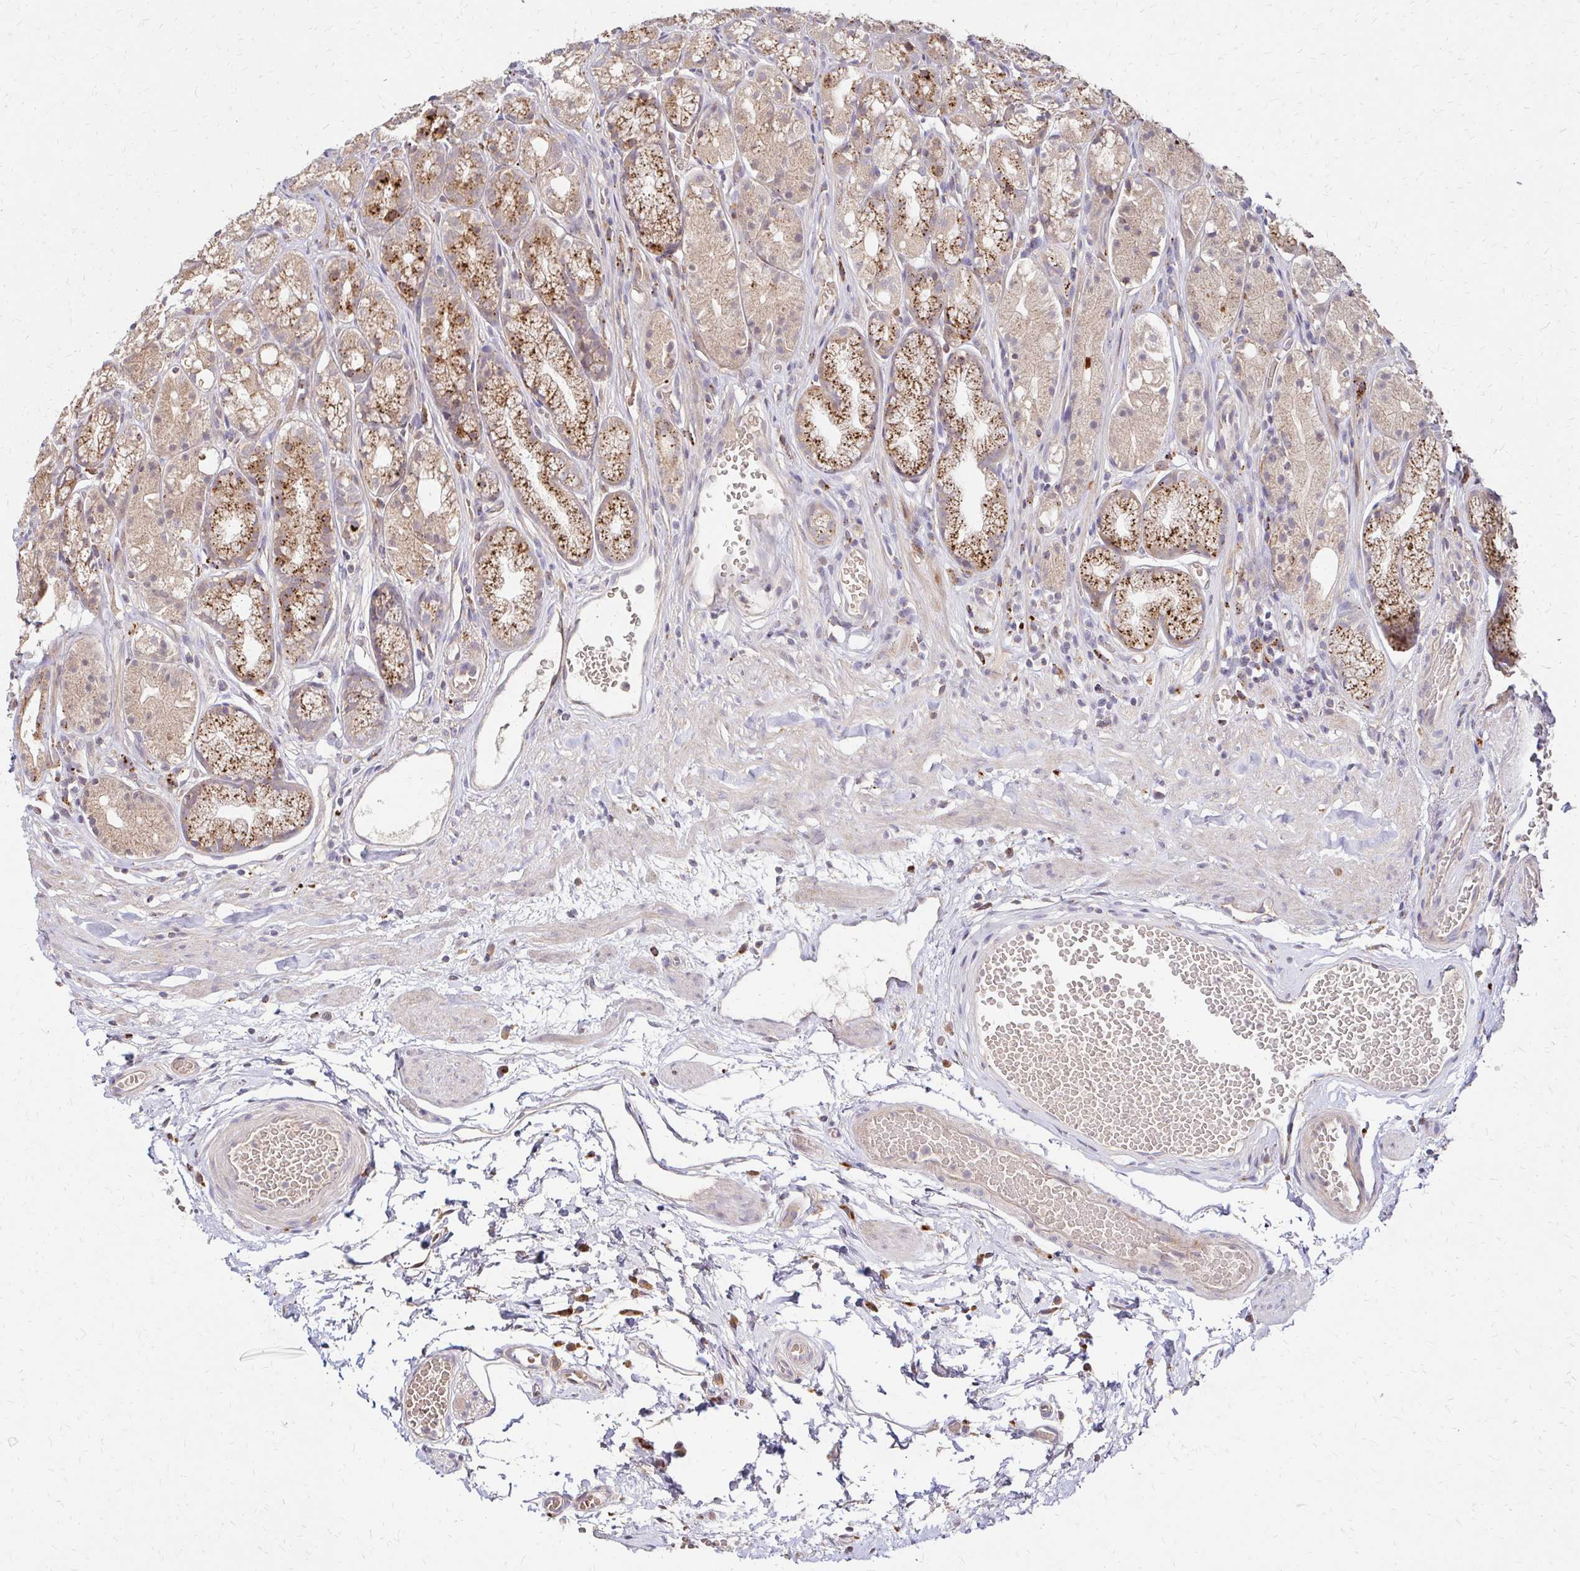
{"staining": {"intensity": "moderate", "quantity": "25%-75%", "location": "cytoplasmic/membranous"}, "tissue": "stomach", "cell_type": "Glandular cells", "image_type": "normal", "snomed": [{"axis": "morphology", "description": "Normal tissue, NOS"}, {"axis": "topography", "description": "Smooth muscle"}, {"axis": "topography", "description": "Stomach"}], "caption": "Stomach stained with a brown dye exhibits moderate cytoplasmic/membranous positive expression in approximately 25%-75% of glandular cells.", "gene": "IDUA", "patient": {"sex": "male", "age": 70}}